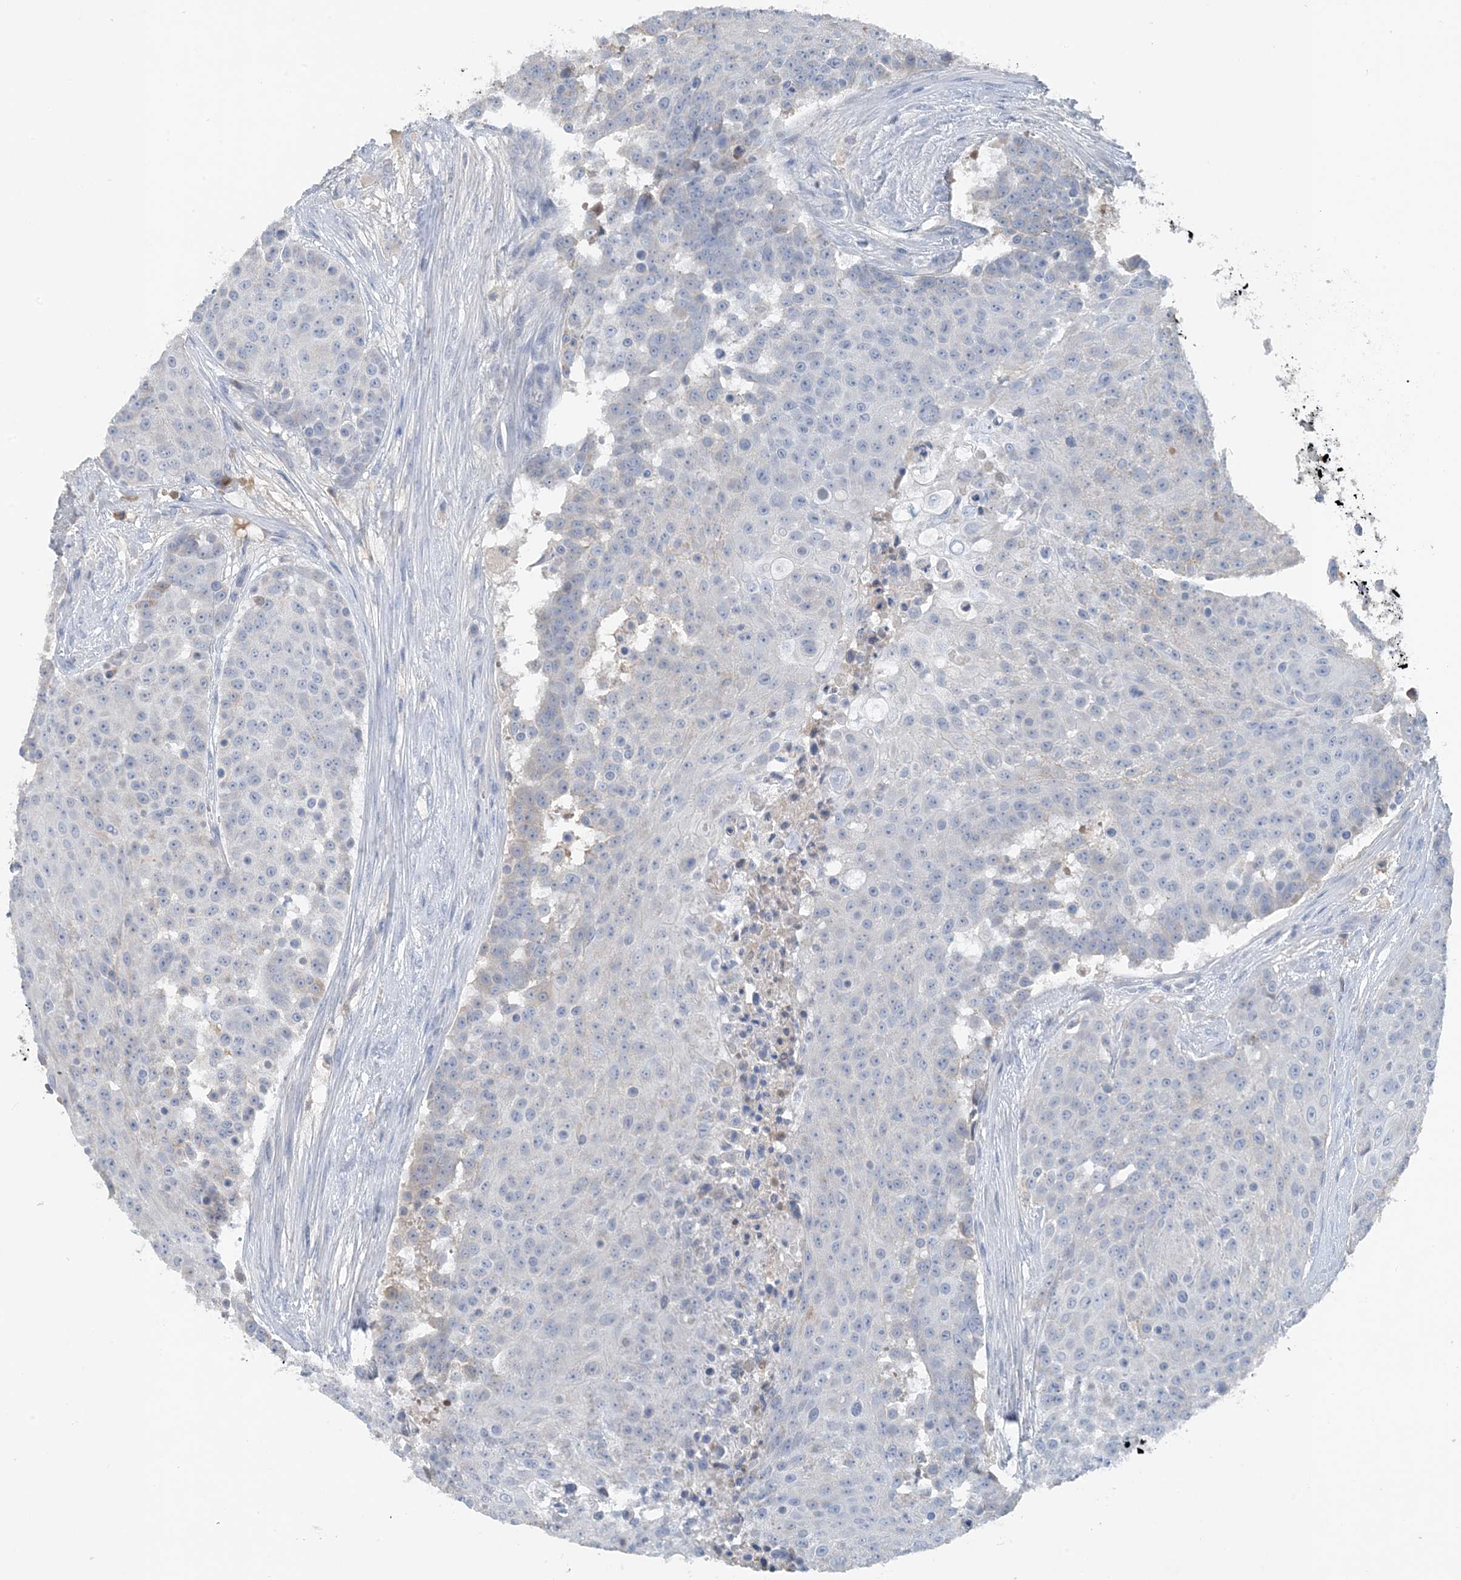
{"staining": {"intensity": "negative", "quantity": "none", "location": "none"}, "tissue": "urothelial cancer", "cell_type": "Tumor cells", "image_type": "cancer", "snomed": [{"axis": "morphology", "description": "Urothelial carcinoma, High grade"}, {"axis": "topography", "description": "Urinary bladder"}], "caption": "High magnification brightfield microscopy of urothelial carcinoma (high-grade) stained with DAB (brown) and counterstained with hematoxylin (blue): tumor cells show no significant expression.", "gene": "CTRL", "patient": {"sex": "female", "age": 63}}